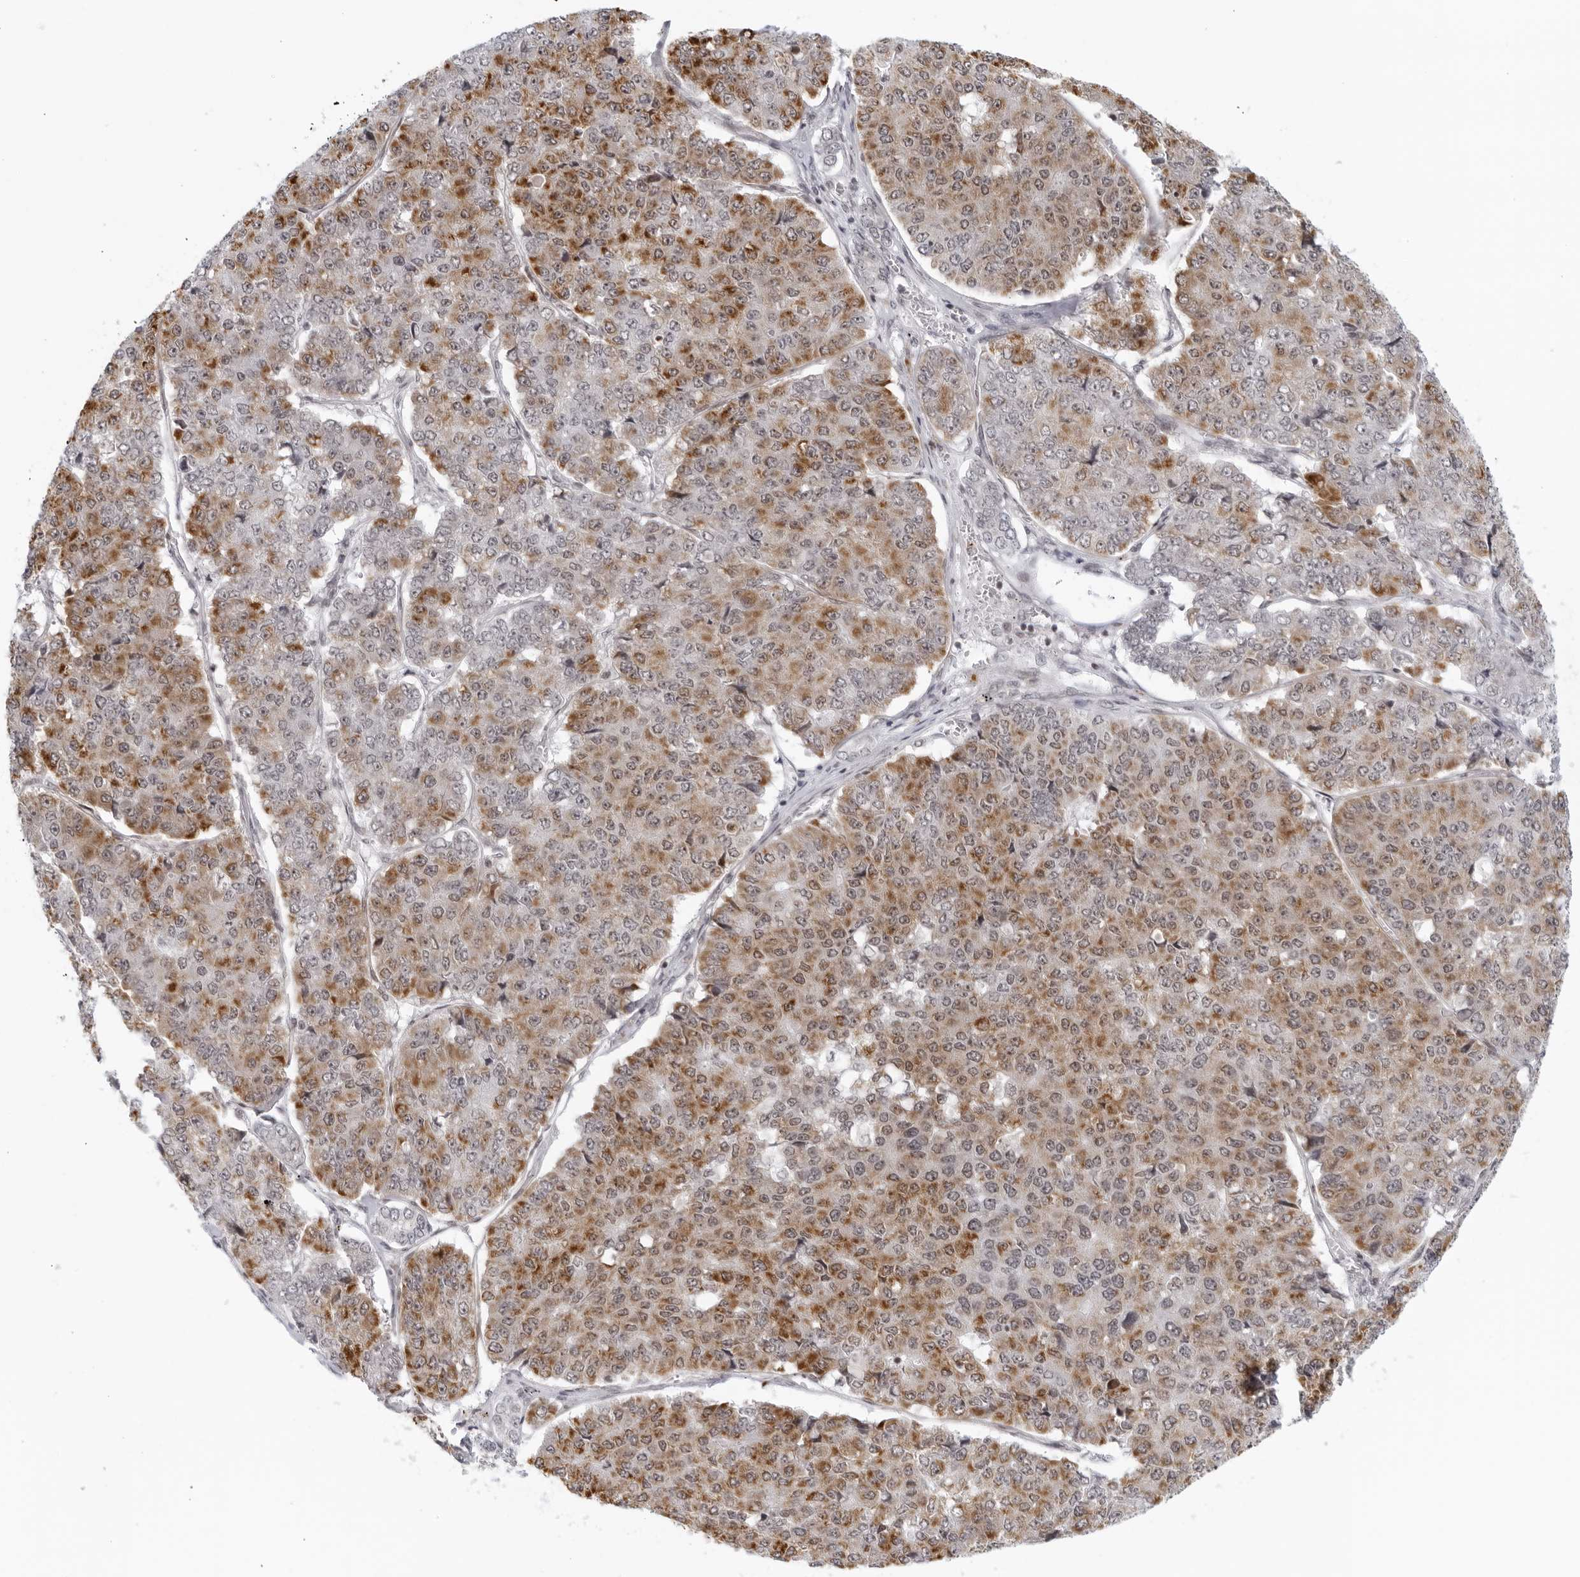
{"staining": {"intensity": "strong", "quantity": "25%-75%", "location": "cytoplasmic/membranous"}, "tissue": "pancreatic cancer", "cell_type": "Tumor cells", "image_type": "cancer", "snomed": [{"axis": "morphology", "description": "Adenocarcinoma, NOS"}, {"axis": "topography", "description": "Pancreas"}], "caption": "Immunohistochemistry (IHC) (DAB (3,3'-diaminobenzidine)) staining of human pancreatic adenocarcinoma reveals strong cytoplasmic/membranous protein expression in approximately 25%-75% of tumor cells.", "gene": "RAB11FIP3", "patient": {"sex": "male", "age": 50}}